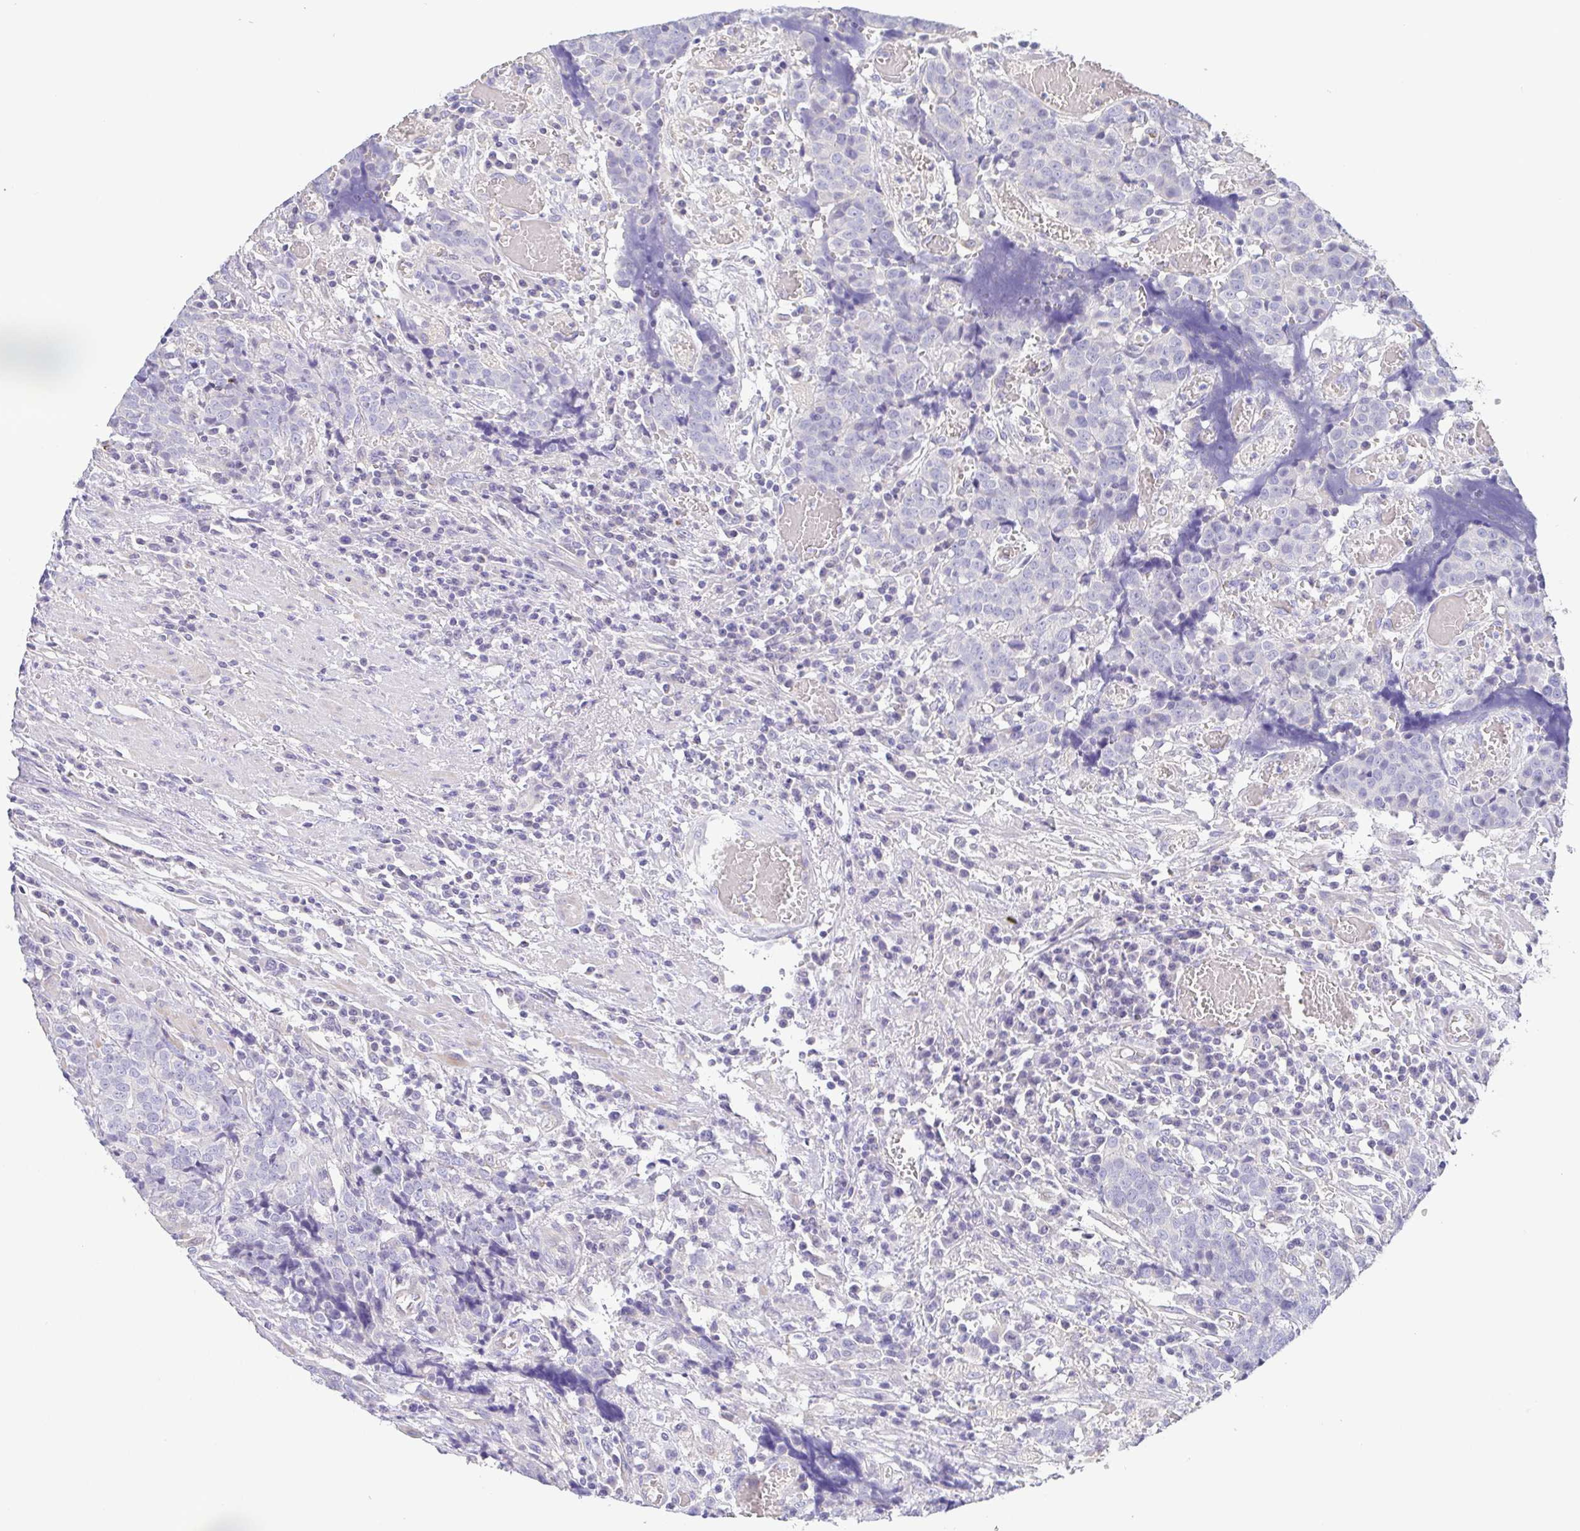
{"staining": {"intensity": "negative", "quantity": "none", "location": "none"}, "tissue": "prostate cancer", "cell_type": "Tumor cells", "image_type": "cancer", "snomed": [{"axis": "morphology", "description": "Adenocarcinoma, High grade"}, {"axis": "topography", "description": "Prostate and seminal vesicle, NOS"}], "caption": "Tumor cells show no significant protein expression in high-grade adenocarcinoma (prostate). (Brightfield microscopy of DAB immunohistochemistry (IHC) at high magnification).", "gene": "PKDREJ", "patient": {"sex": "male", "age": 60}}